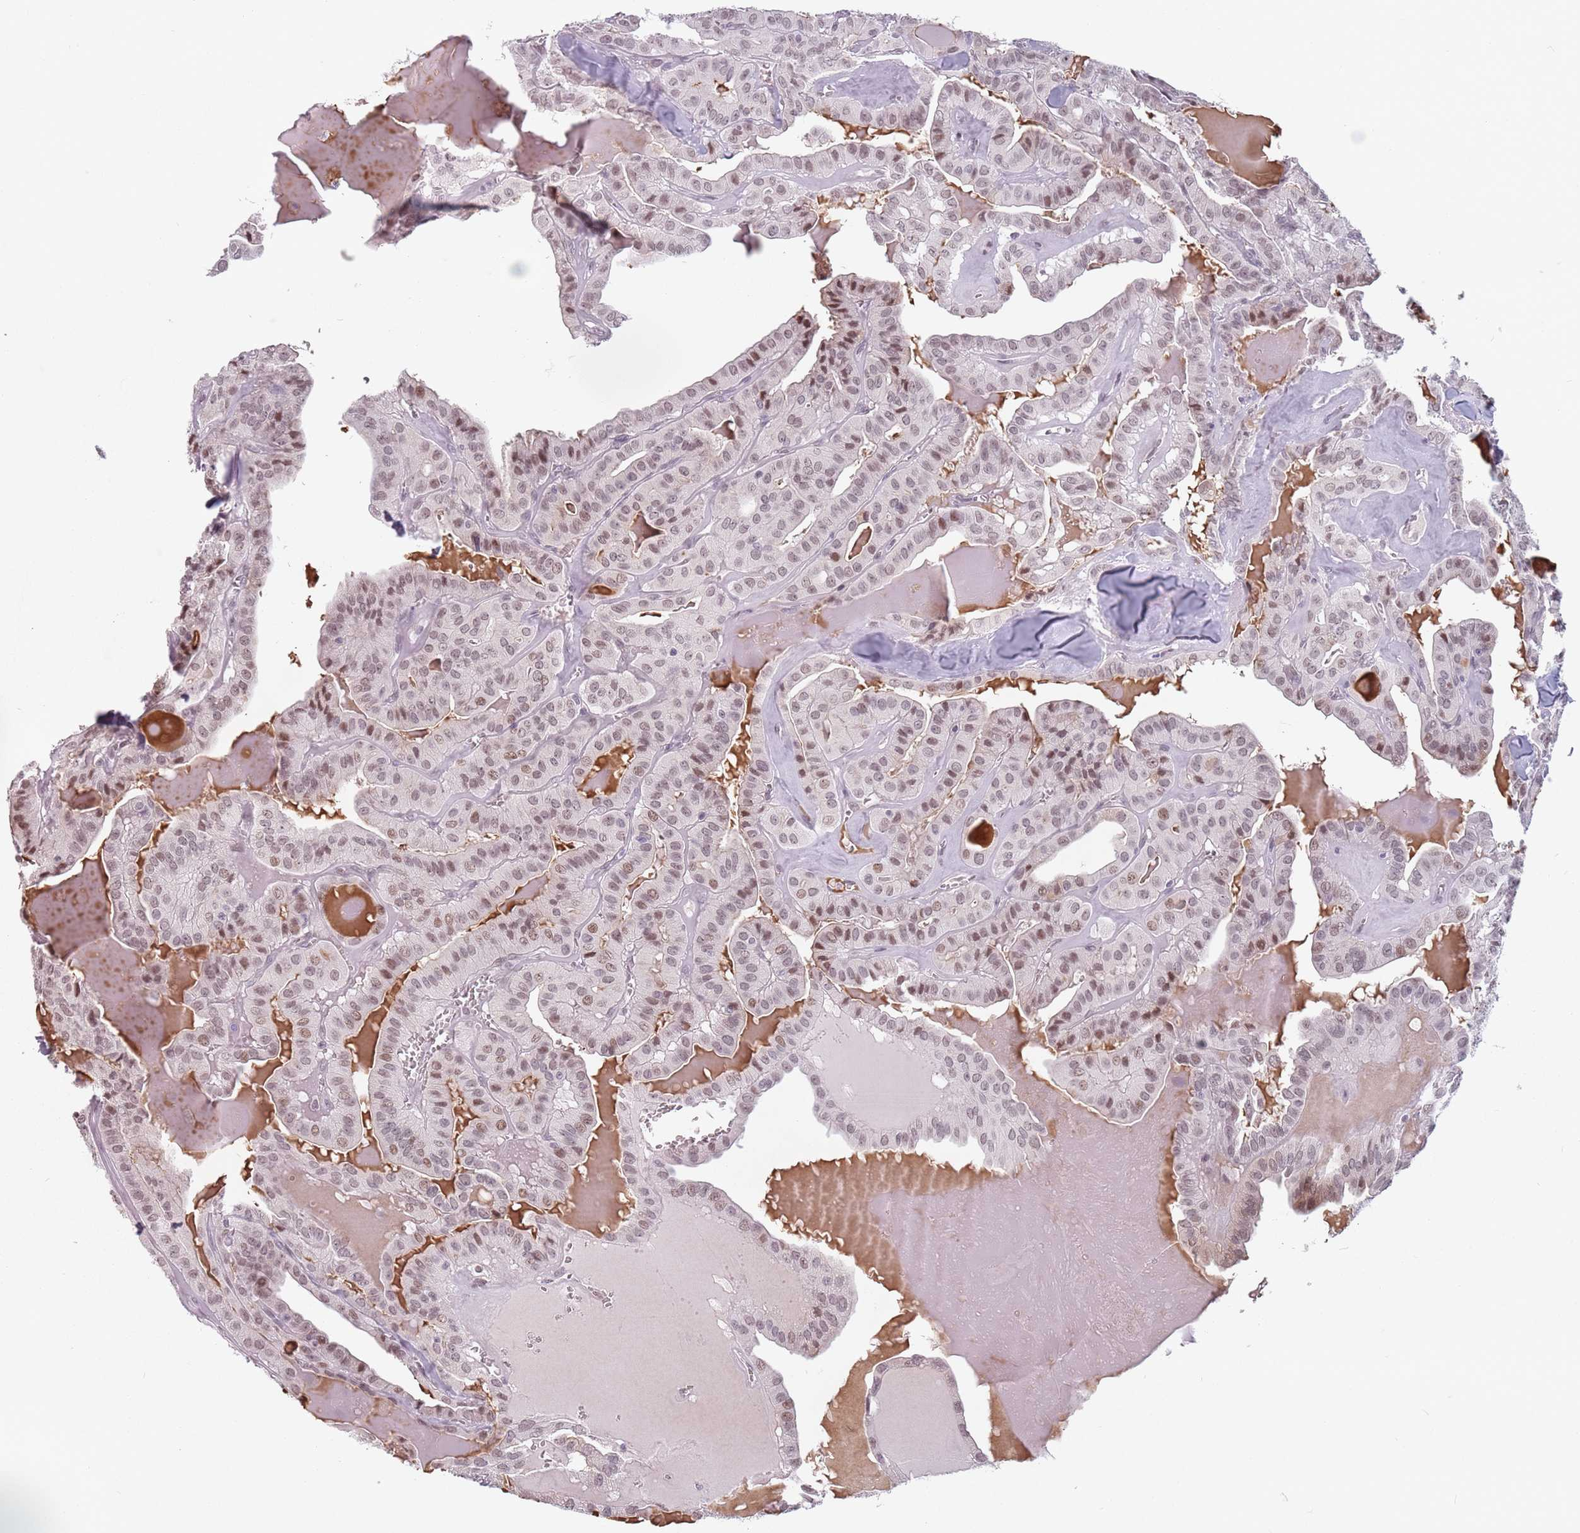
{"staining": {"intensity": "moderate", "quantity": "25%-75%", "location": "nuclear"}, "tissue": "thyroid cancer", "cell_type": "Tumor cells", "image_type": "cancer", "snomed": [{"axis": "morphology", "description": "Papillary adenocarcinoma, NOS"}, {"axis": "topography", "description": "Thyroid gland"}], "caption": "A histopathology image of thyroid cancer stained for a protein reveals moderate nuclear brown staining in tumor cells.", "gene": "PTCHD1", "patient": {"sex": "male", "age": 52}}